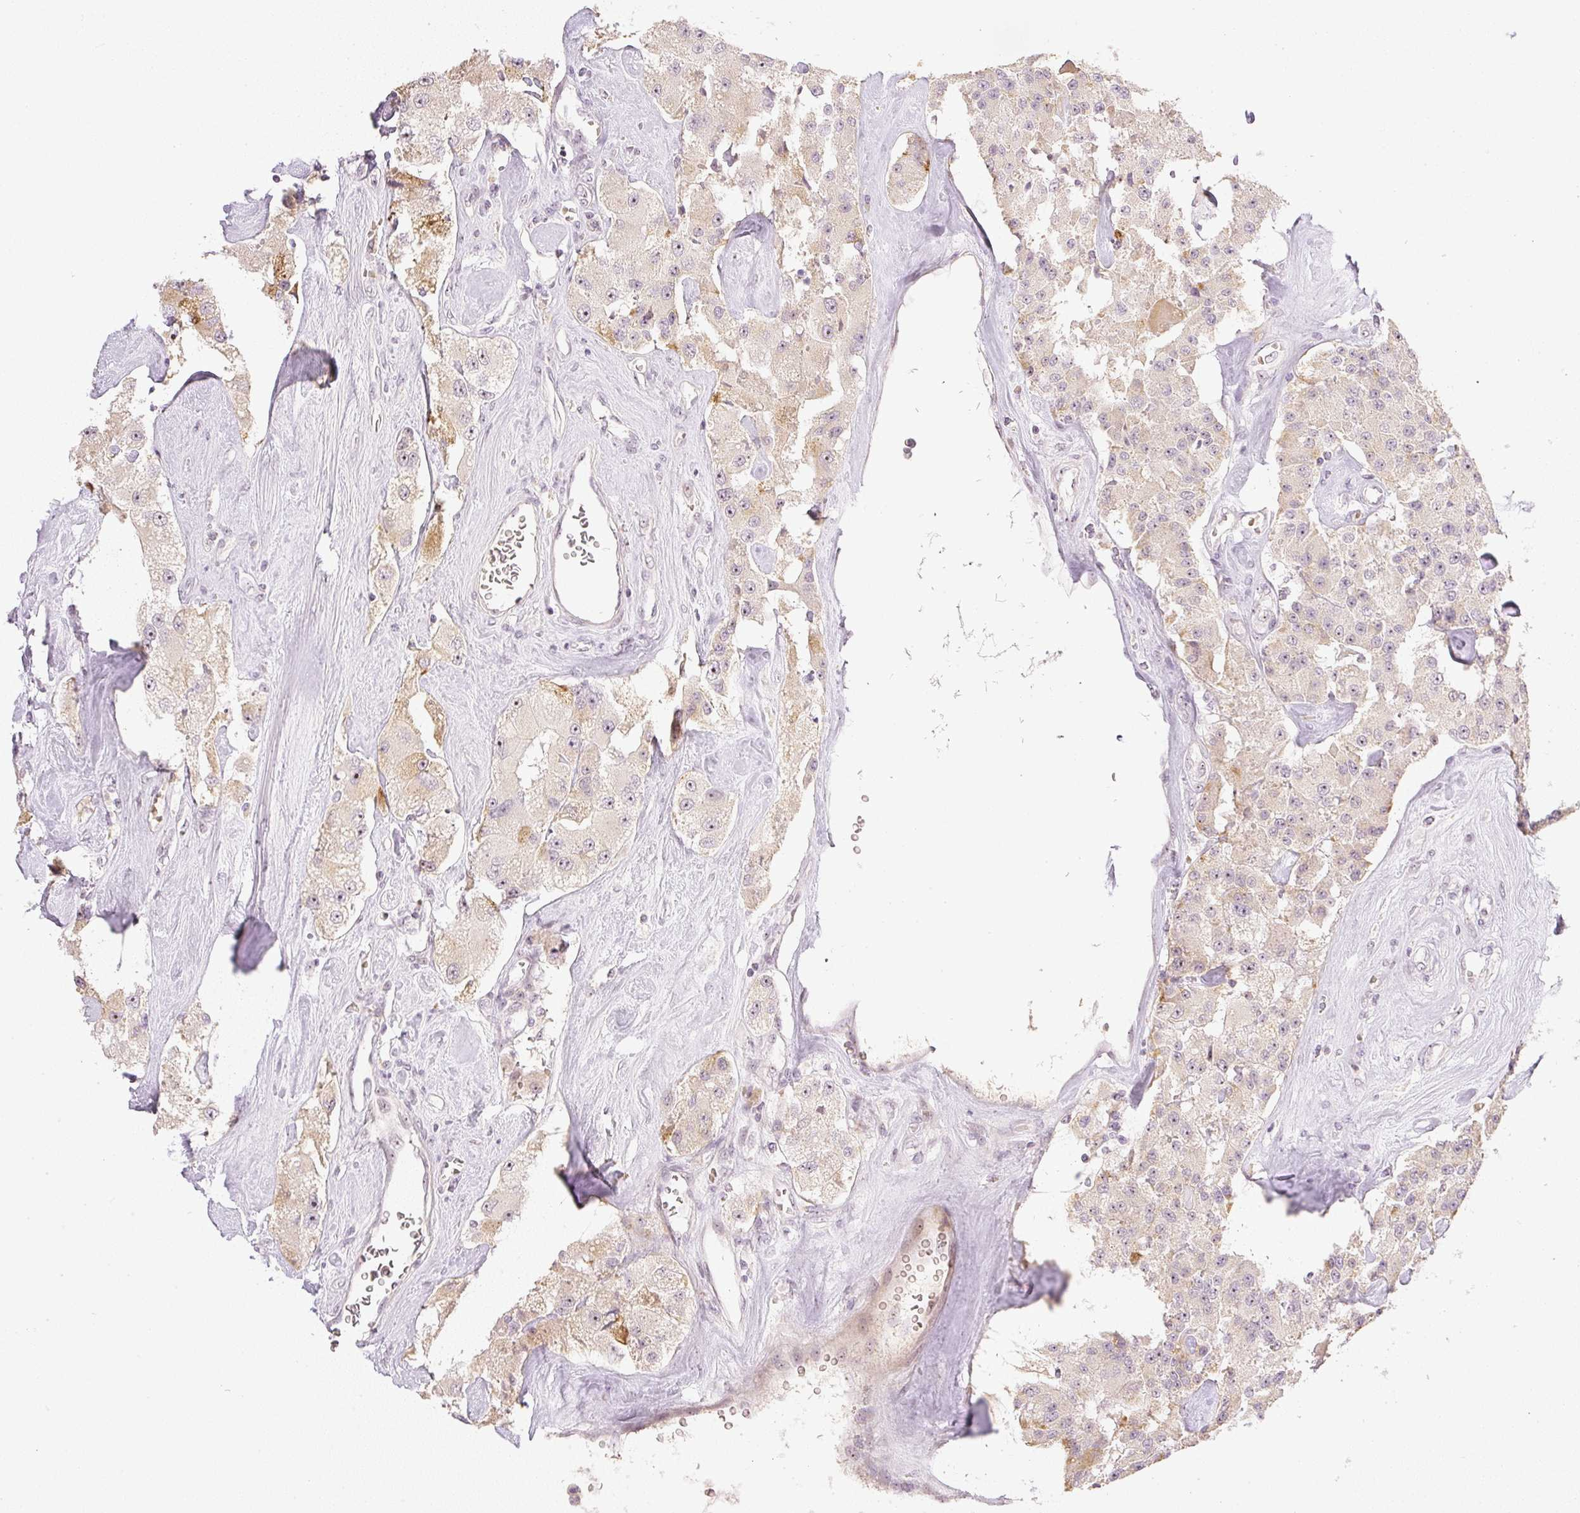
{"staining": {"intensity": "weak", "quantity": "25%-75%", "location": "cytoplasmic/membranous,nuclear"}, "tissue": "carcinoid", "cell_type": "Tumor cells", "image_type": "cancer", "snomed": [{"axis": "morphology", "description": "Carcinoid, malignant, NOS"}, {"axis": "topography", "description": "Pancreas"}], "caption": "Immunohistochemical staining of carcinoid displays low levels of weak cytoplasmic/membranous and nuclear protein expression in about 25%-75% of tumor cells.", "gene": "AAR2", "patient": {"sex": "male", "age": 41}}